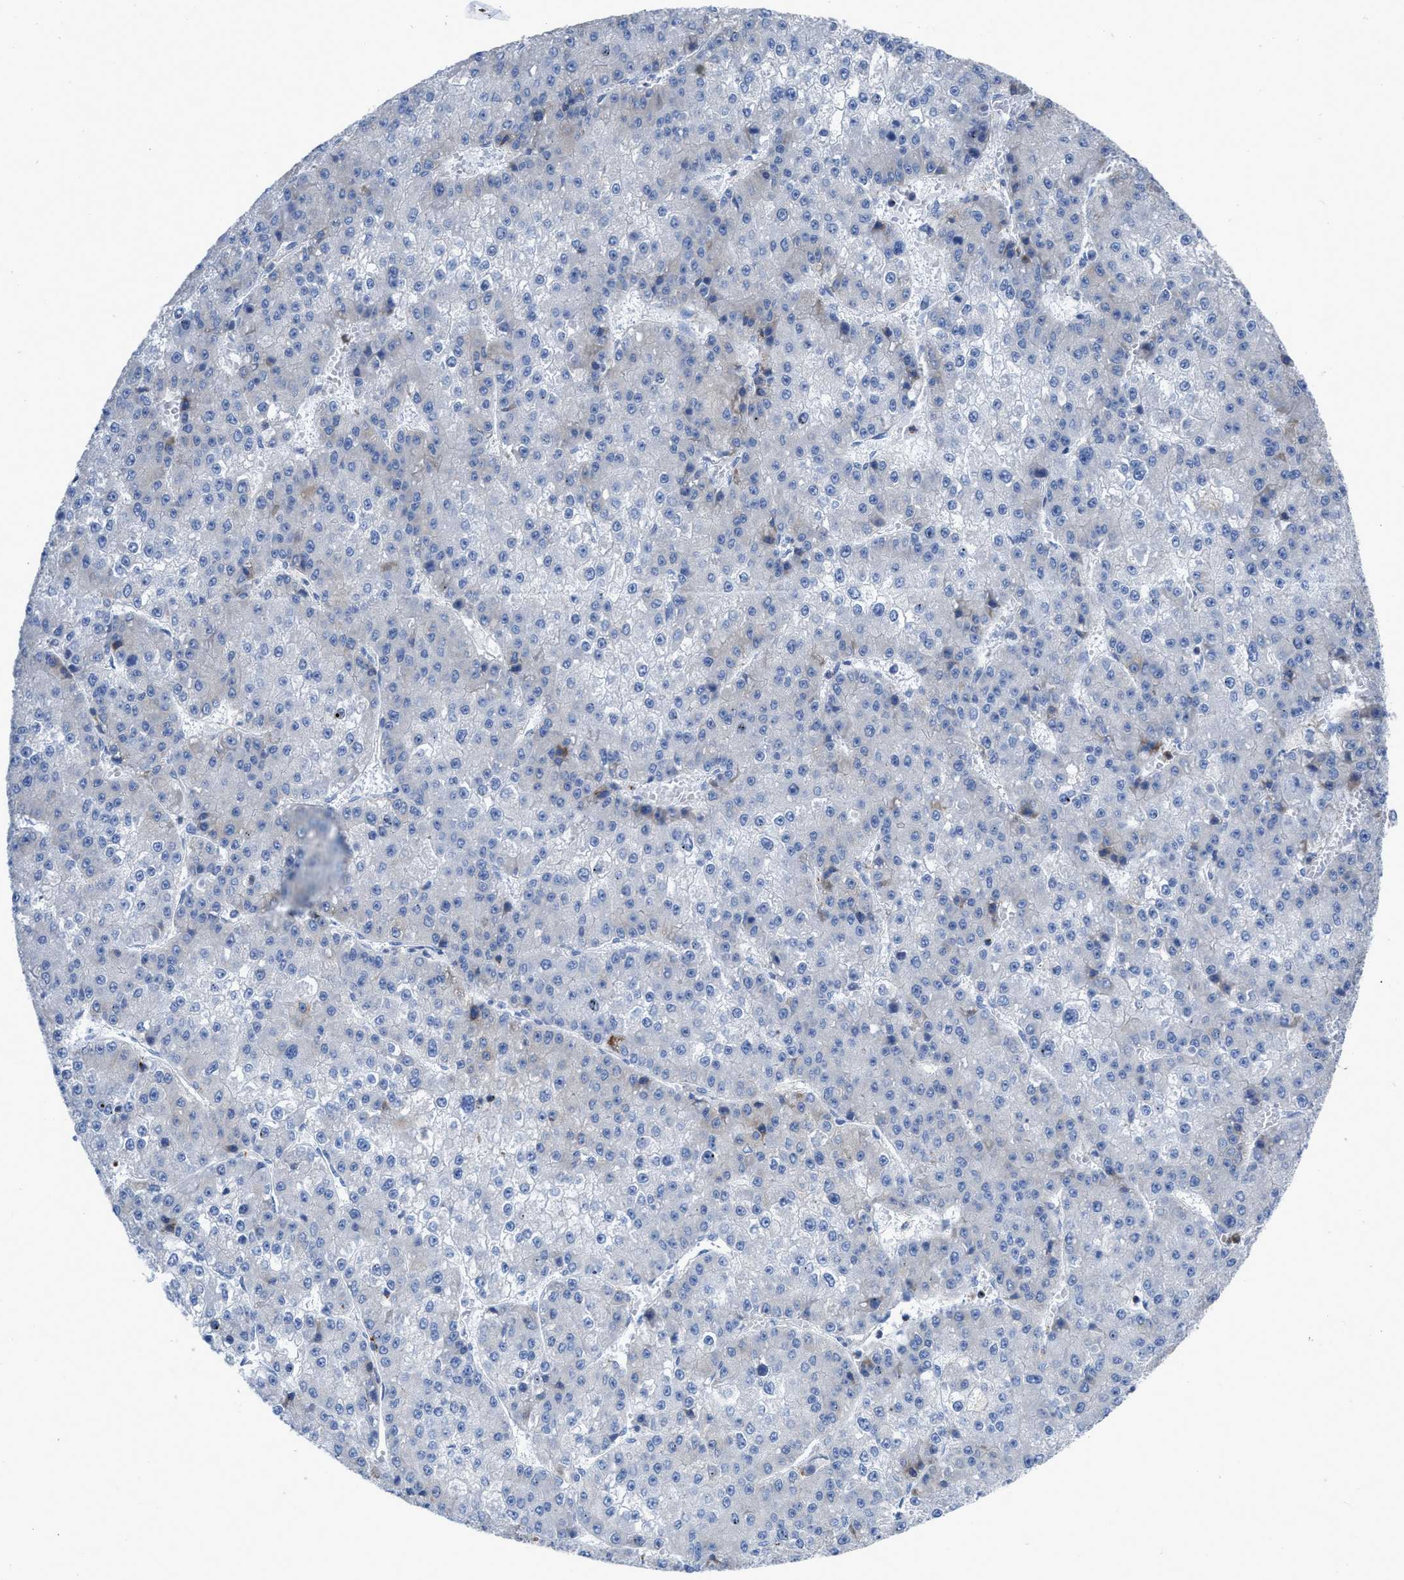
{"staining": {"intensity": "negative", "quantity": "none", "location": "none"}, "tissue": "liver cancer", "cell_type": "Tumor cells", "image_type": "cancer", "snomed": [{"axis": "morphology", "description": "Carcinoma, Hepatocellular, NOS"}, {"axis": "topography", "description": "Liver"}], "caption": "IHC of liver hepatocellular carcinoma reveals no positivity in tumor cells. Nuclei are stained in blue.", "gene": "PRMT2", "patient": {"sex": "female", "age": 73}}